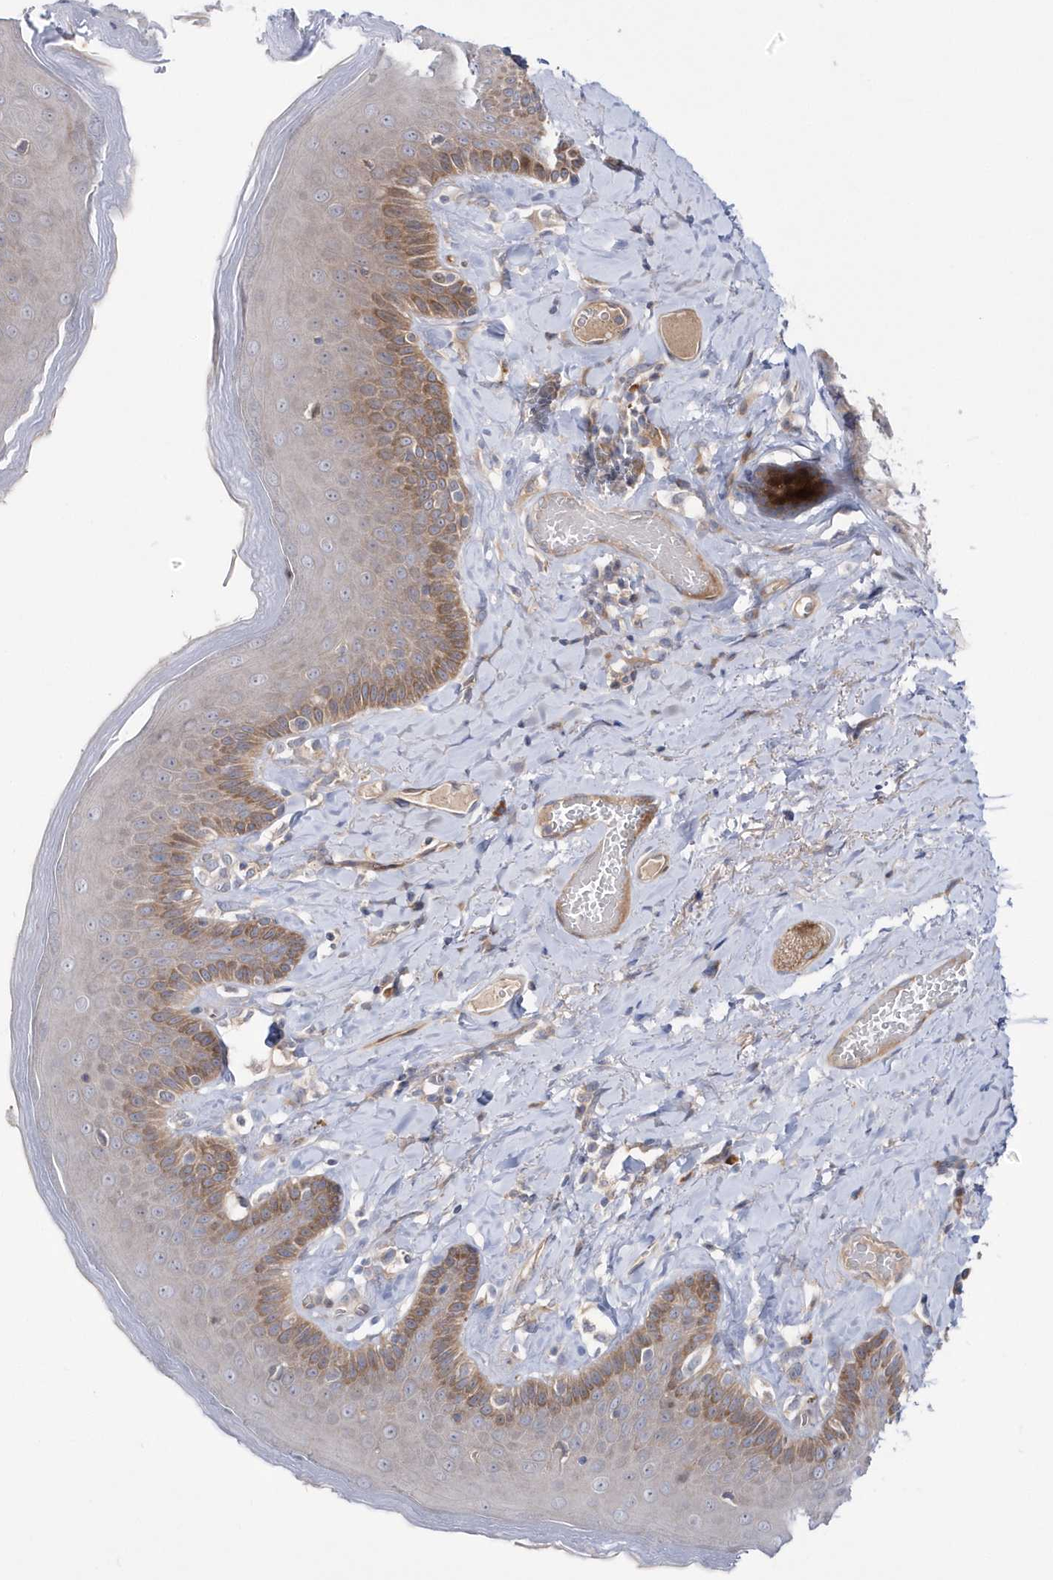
{"staining": {"intensity": "moderate", "quantity": "25%-75%", "location": "cytoplasmic/membranous"}, "tissue": "skin", "cell_type": "Epidermal cells", "image_type": "normal", "snomed": [{"axis": "morphology", "description": "Normal tissue, NOS"}, {"axis": "topography", "description": "Anal"}], "caption": "Immunohistochemical staining of benign skin shows medium levels of moderate cytoplasmic/membranous positivity in approximately 25%-75% of epidermal cells.", "gene": "DSPP", "patient": {"sex": "male", "age": 69}}